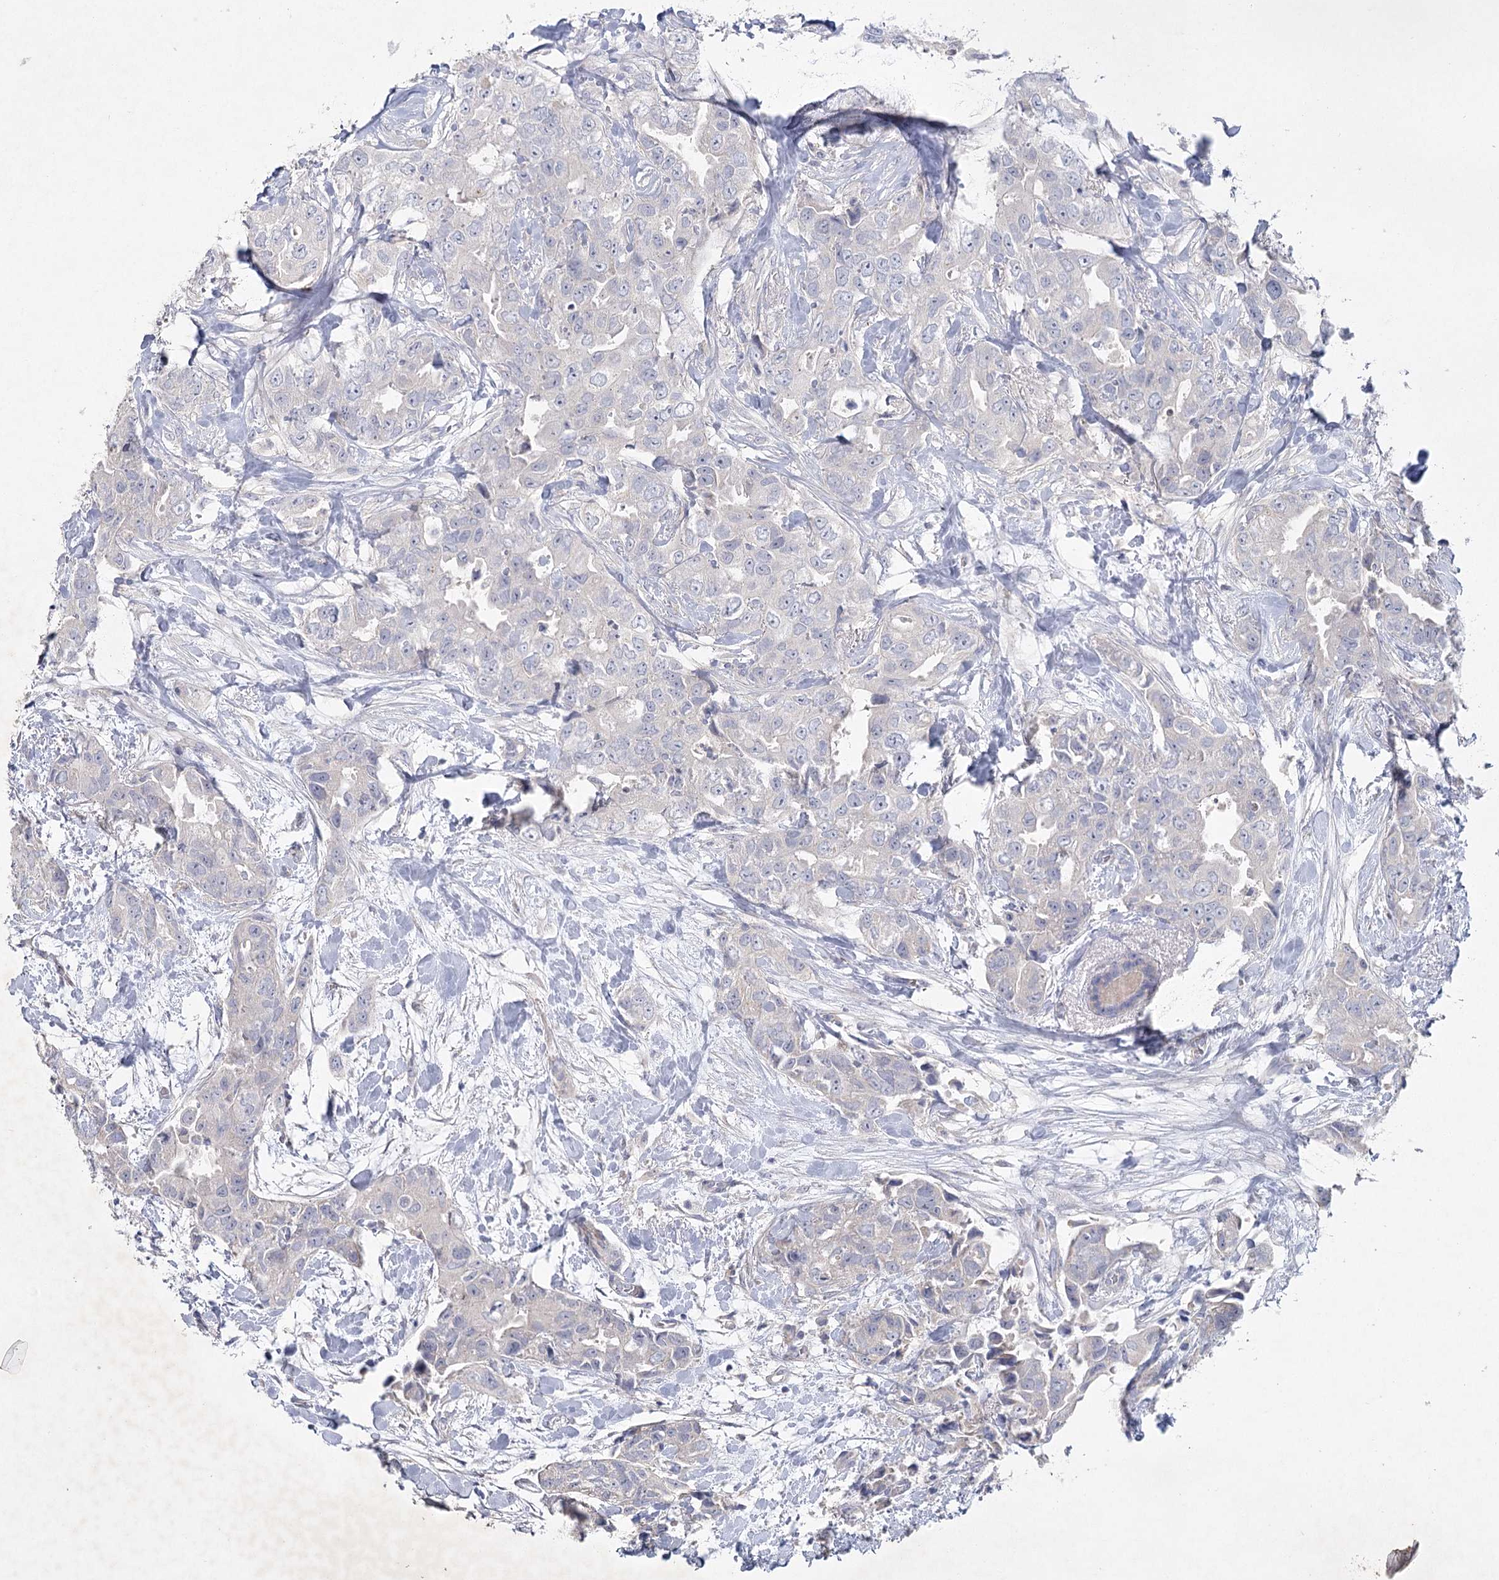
{"staining": {"intensity": "negative", "quantity": "none", "location": "none"}, "tissue": "breast cancer", "cell_type": "Tumor cells", "image_type": "cancer", "snomed": [{"axis": "morphology", "description": "Duct carcinoma"}, {"axis": "topography", "description": "Breast"}], "caption": "Photomicrograph shows no significant protein staining in tumor cells of intraductal carcinoma (breast).", "gene": "MAP3K13", "patient": {"sex": "female", "age": 62}}